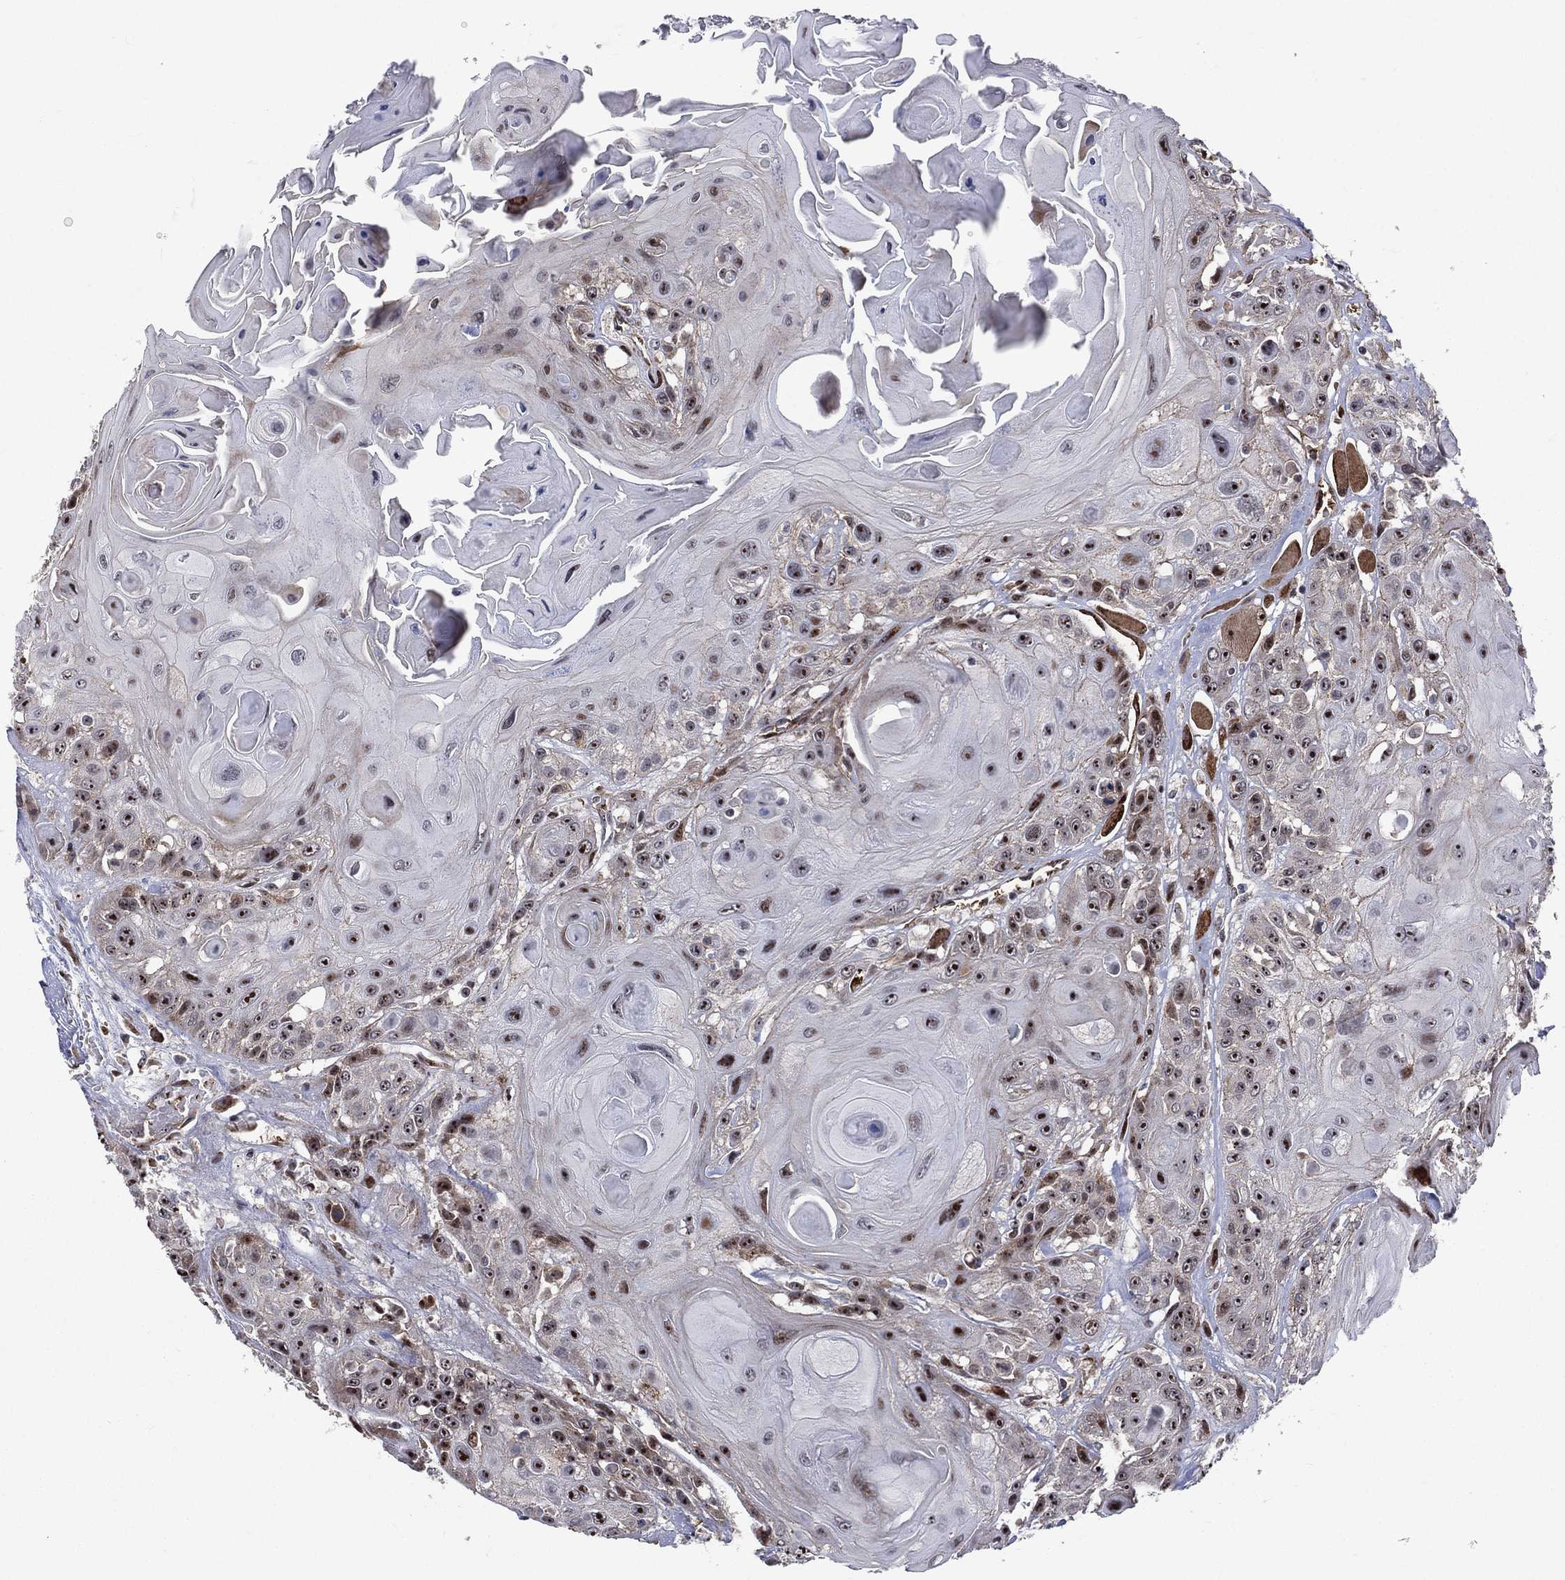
{"staining": {"intensity": "strong", "quantity": ">75%", "location": "nuclear"}, "tissue": "head and neck cancer", "cell_type": "Tumor cells", "image_type": "cancer", "snomed": [{"axis": "morphology", "description": "Squamous cell carcinoma, NOS"}, {"axis": "topography", "description": "Head-Neck"}], "caption": "Head and neck cancer tissue shows strong nuclear expression in approximately >75% of tumor cells", "gene": "VHL", "patient": {"sex": "female", "age": 59}}